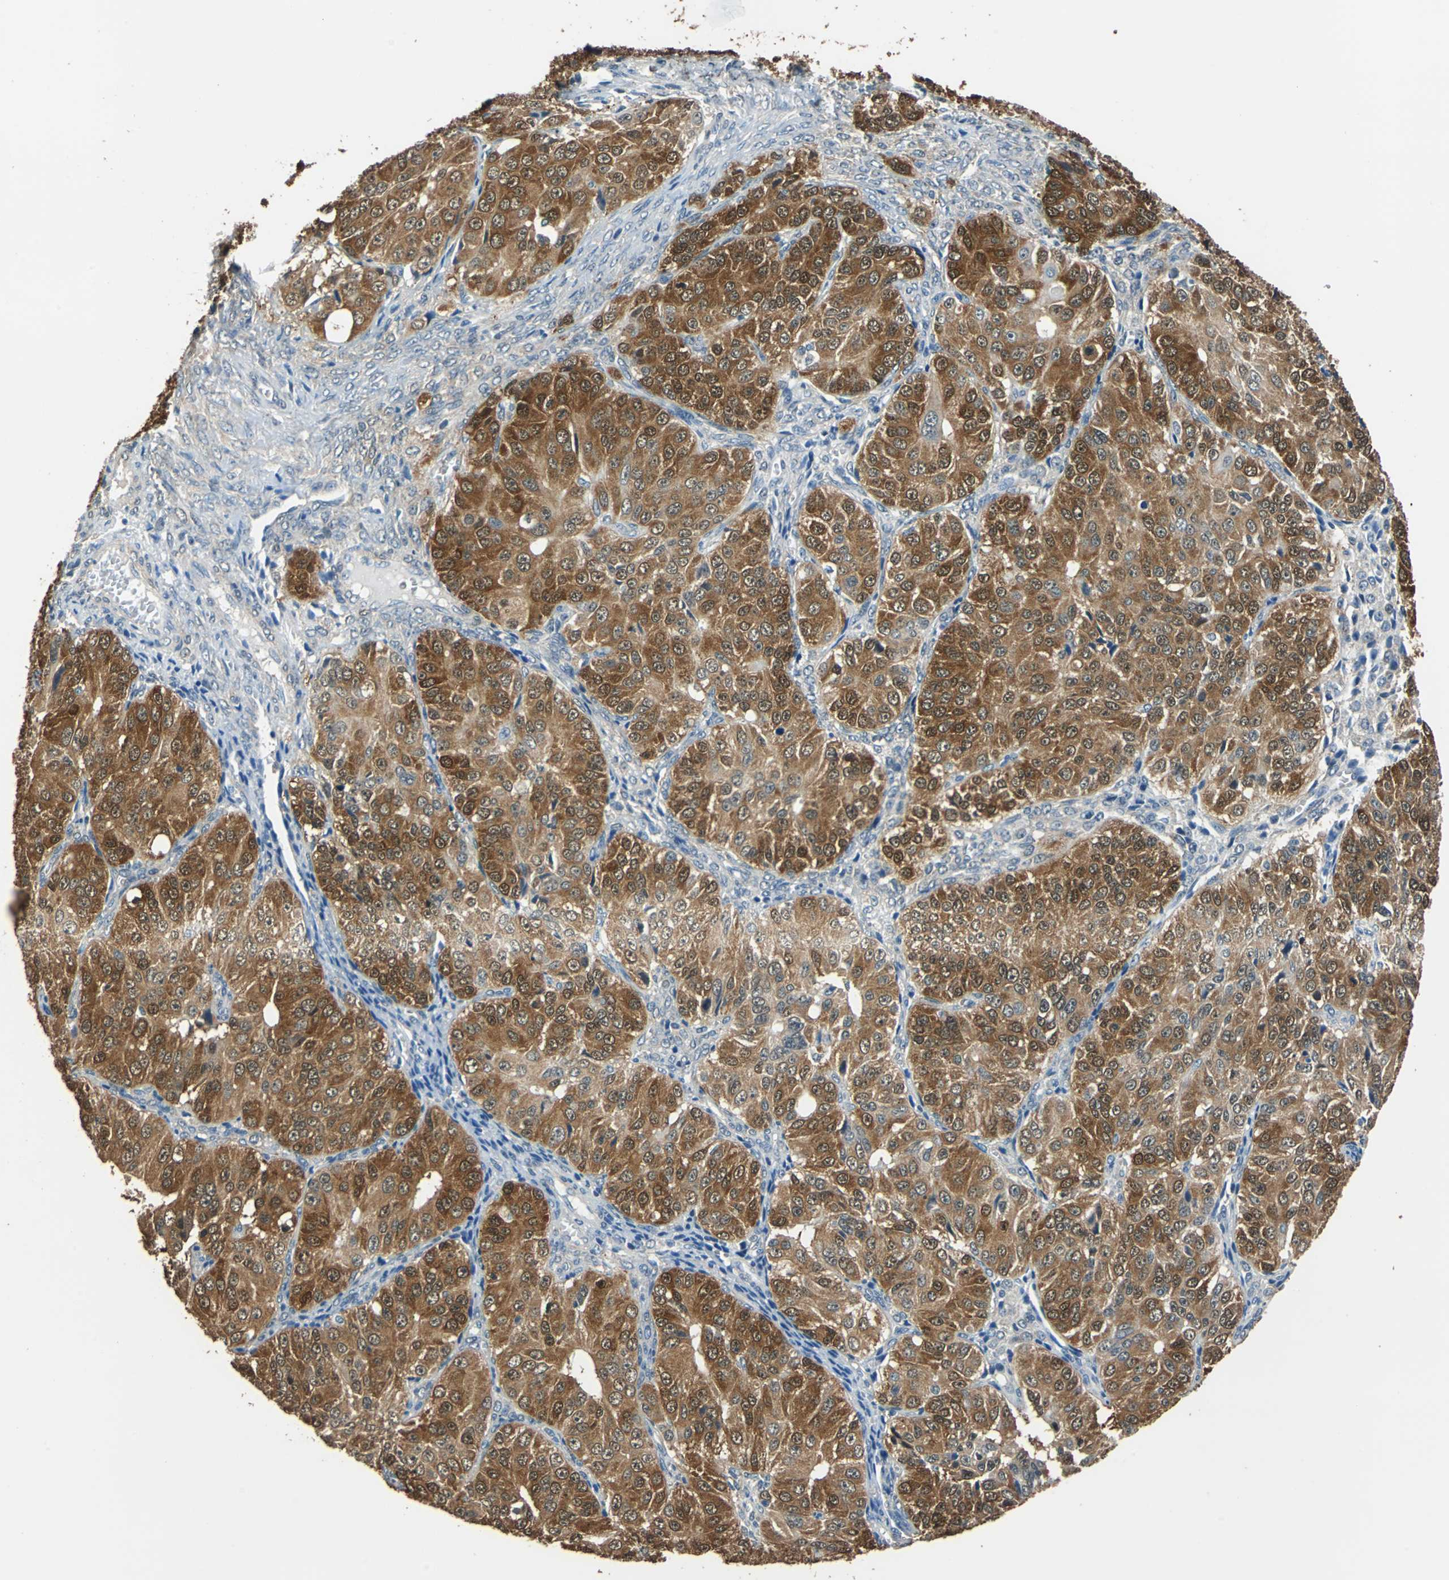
{"staining": {"intensity": "strong", "quantity": ">75%", "location": "cytoplasmic/membranous,nuclear"}, "tissue": "ovarian cancer", "cell_type": "Tumor cells", "image_type": "cancer", "snomed": [{"axis": "morphology", "description": "Carcinoma, endometroid"}, {"axis": "topography", "description": "Ovary"}], "caption": "Endometroid carcinoma (ovarian) stained with a protein marker displays strong staining in tumor cells.", "gene": "FKBP4", "patient": {"sex": "female", "age": 51}}